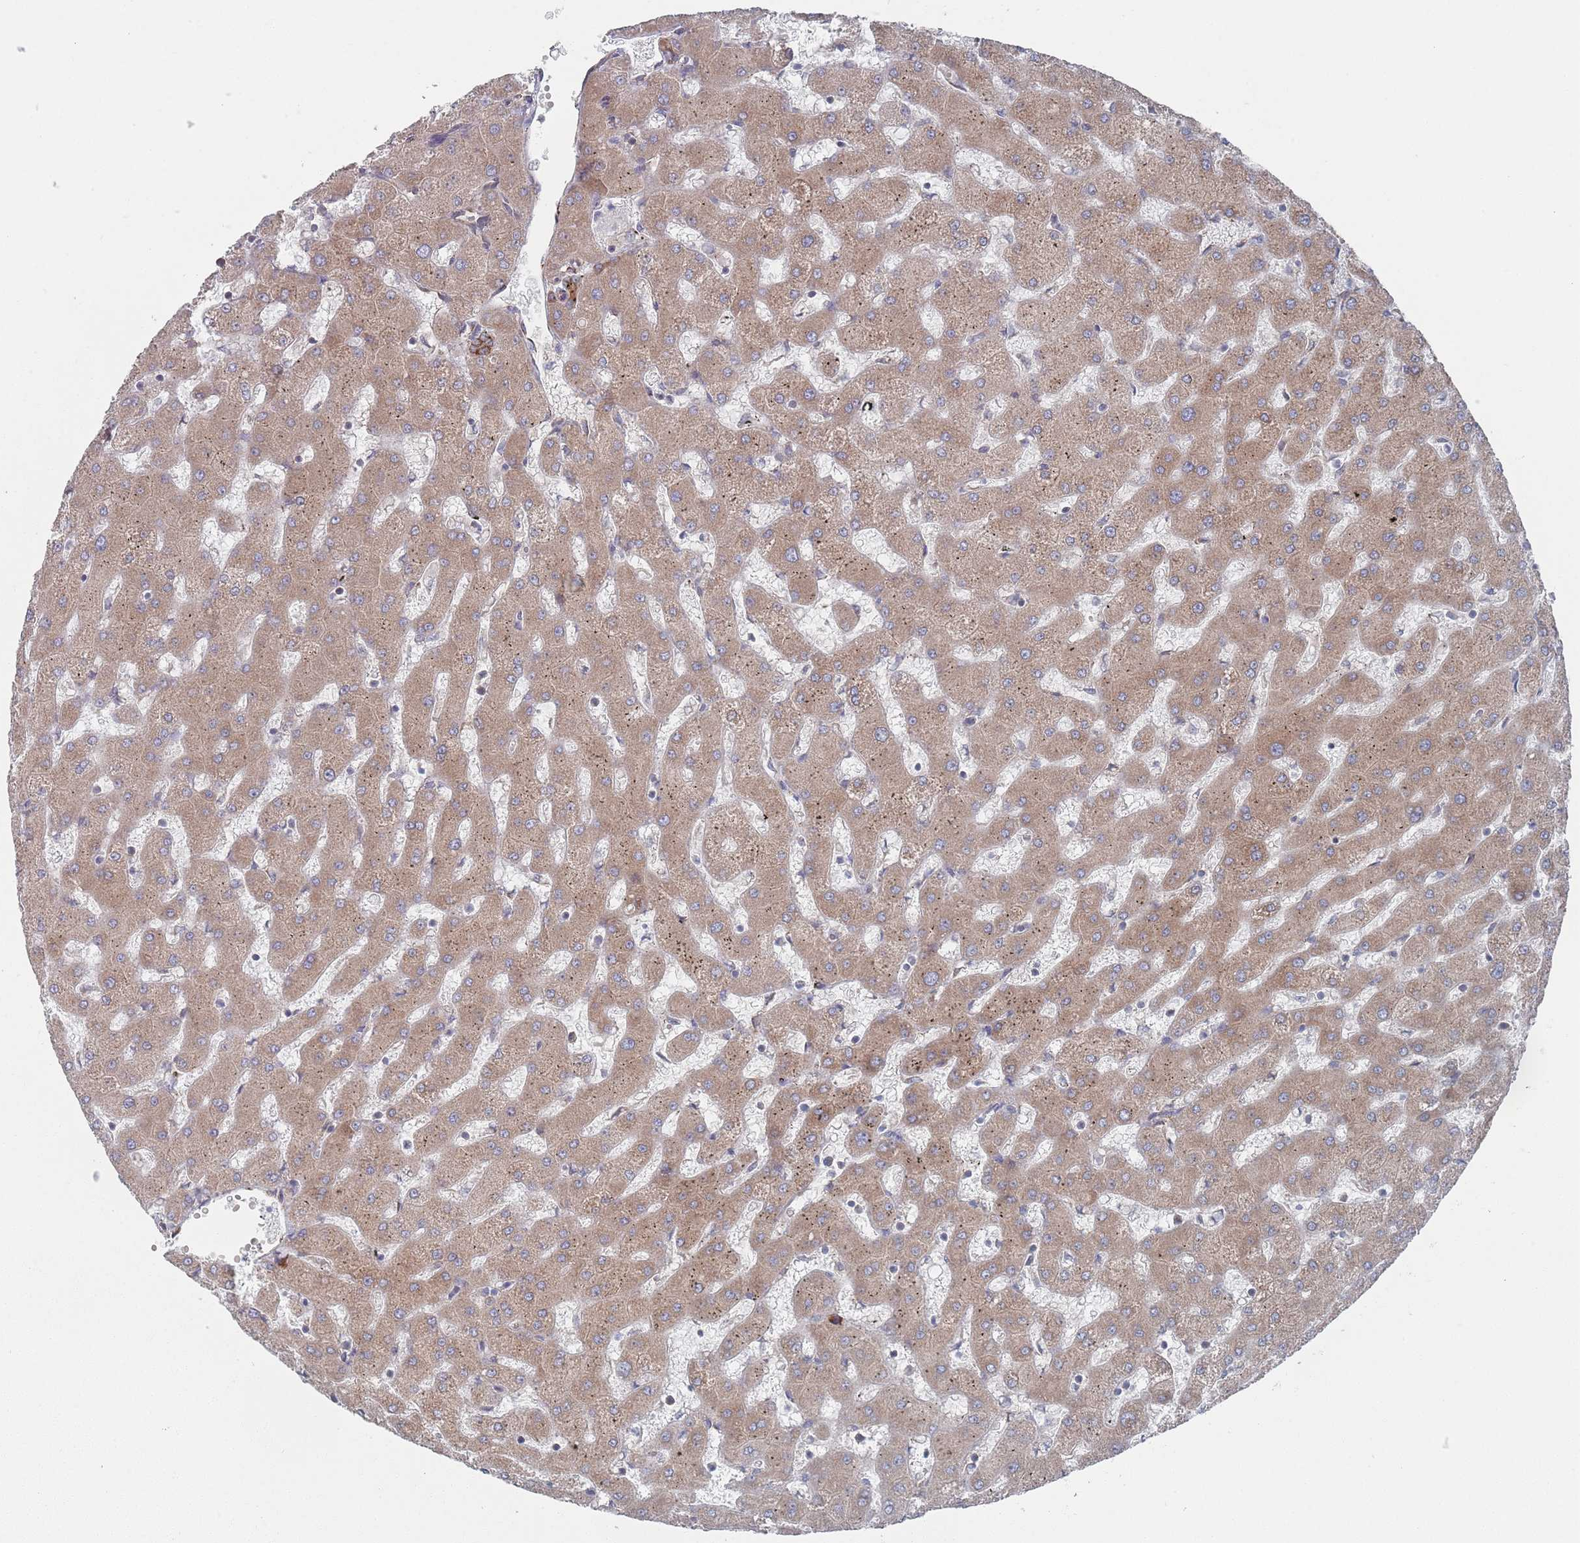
{"staining": {"intensity": "moderate", "quantity": ">75%", "location": "cytoplasmic/membranous"}, "tissue": "liver", "cell_type": "Cholangiocytes", "image_type": "normal", "snomed": [{"axis": "morphology", "description": "Normal tissue, NOS"}, {"axis": "topography", "description": "Liver"}], "caption": "Immunohistochemistry (IHC) (DAB) staining of normal human liver demonstrates moderate cytoplasmic/membranous protein staining in about >75% of cholangiocytes. The staining is performed using DAB (3,3'-diaminobenzidine) brown chromogen to label protein expression. The nuclei are counter-stained blue using hematoxylin.", "gene": "CCDC106", "patient": {"sex": "female", "age": 63}}